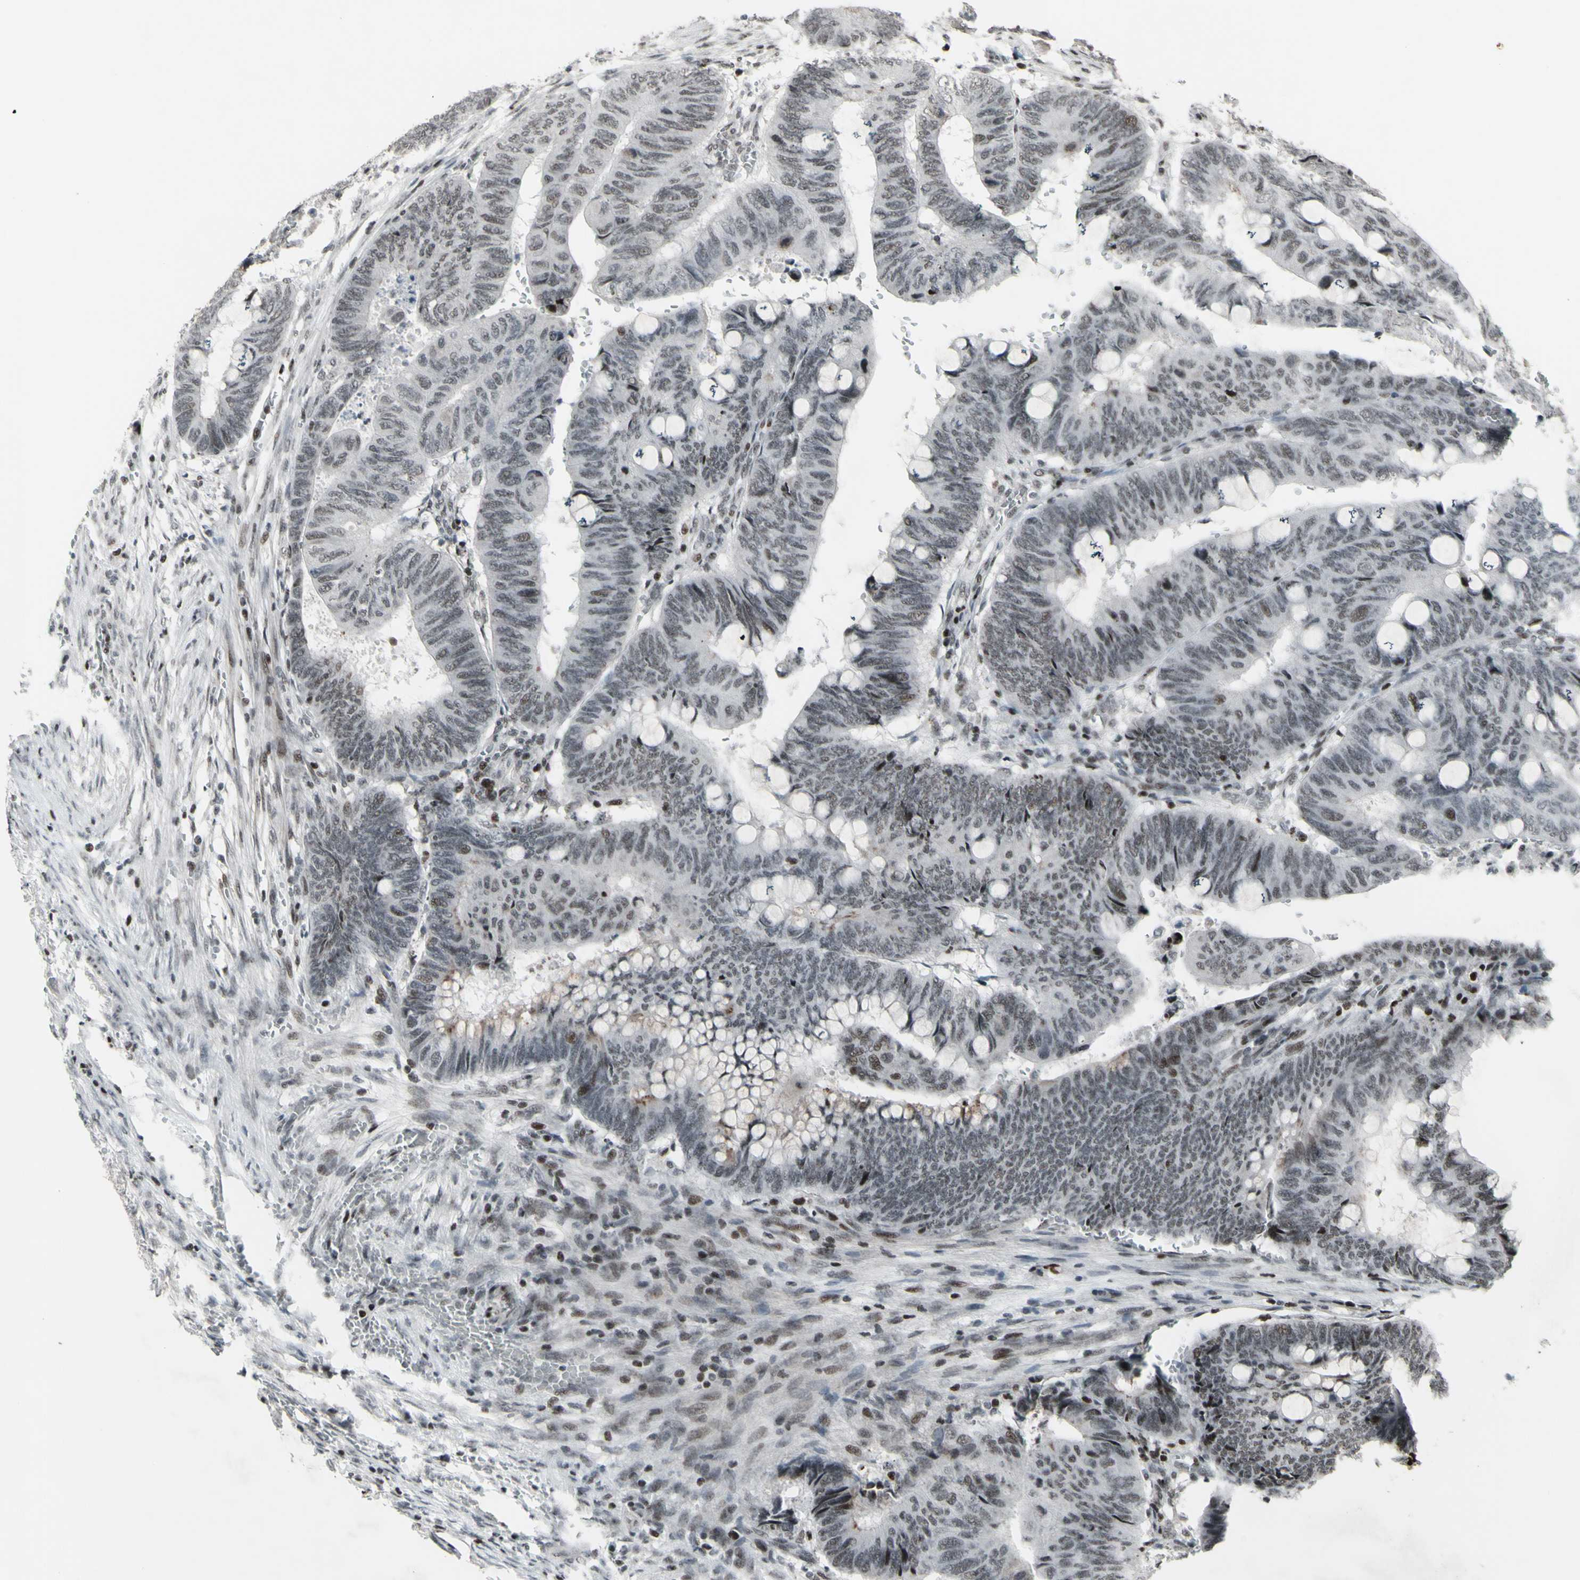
{"staining": {"intensity": "moderate", "quantity": "25%-75%", "location": "nuclear"}, "tissue": "colorectal cancer", "cell_type": "Tumor cells", "image_type": "cancer", "snomed": [{"axis": "morphology", "description": "Normal tissue, NOS"}, {"axis": "morphology", "description": "Adenocarcinoma, NOS"}, {"axis": "topography", "description": "Rectum"}, {"axis": "topography", "description": "Peripheral nerve tissue"}], "caption": "Immunohistochemical staining of human colorectal cancer reveals medium levels of moderate nuclear positivity in about 25%-75% of tumor cells. (Brightfield microscopy of DAB IHC at high magnification).", "gene": "SUPT6H", "patient": {"sex": "male", "age": 92}}